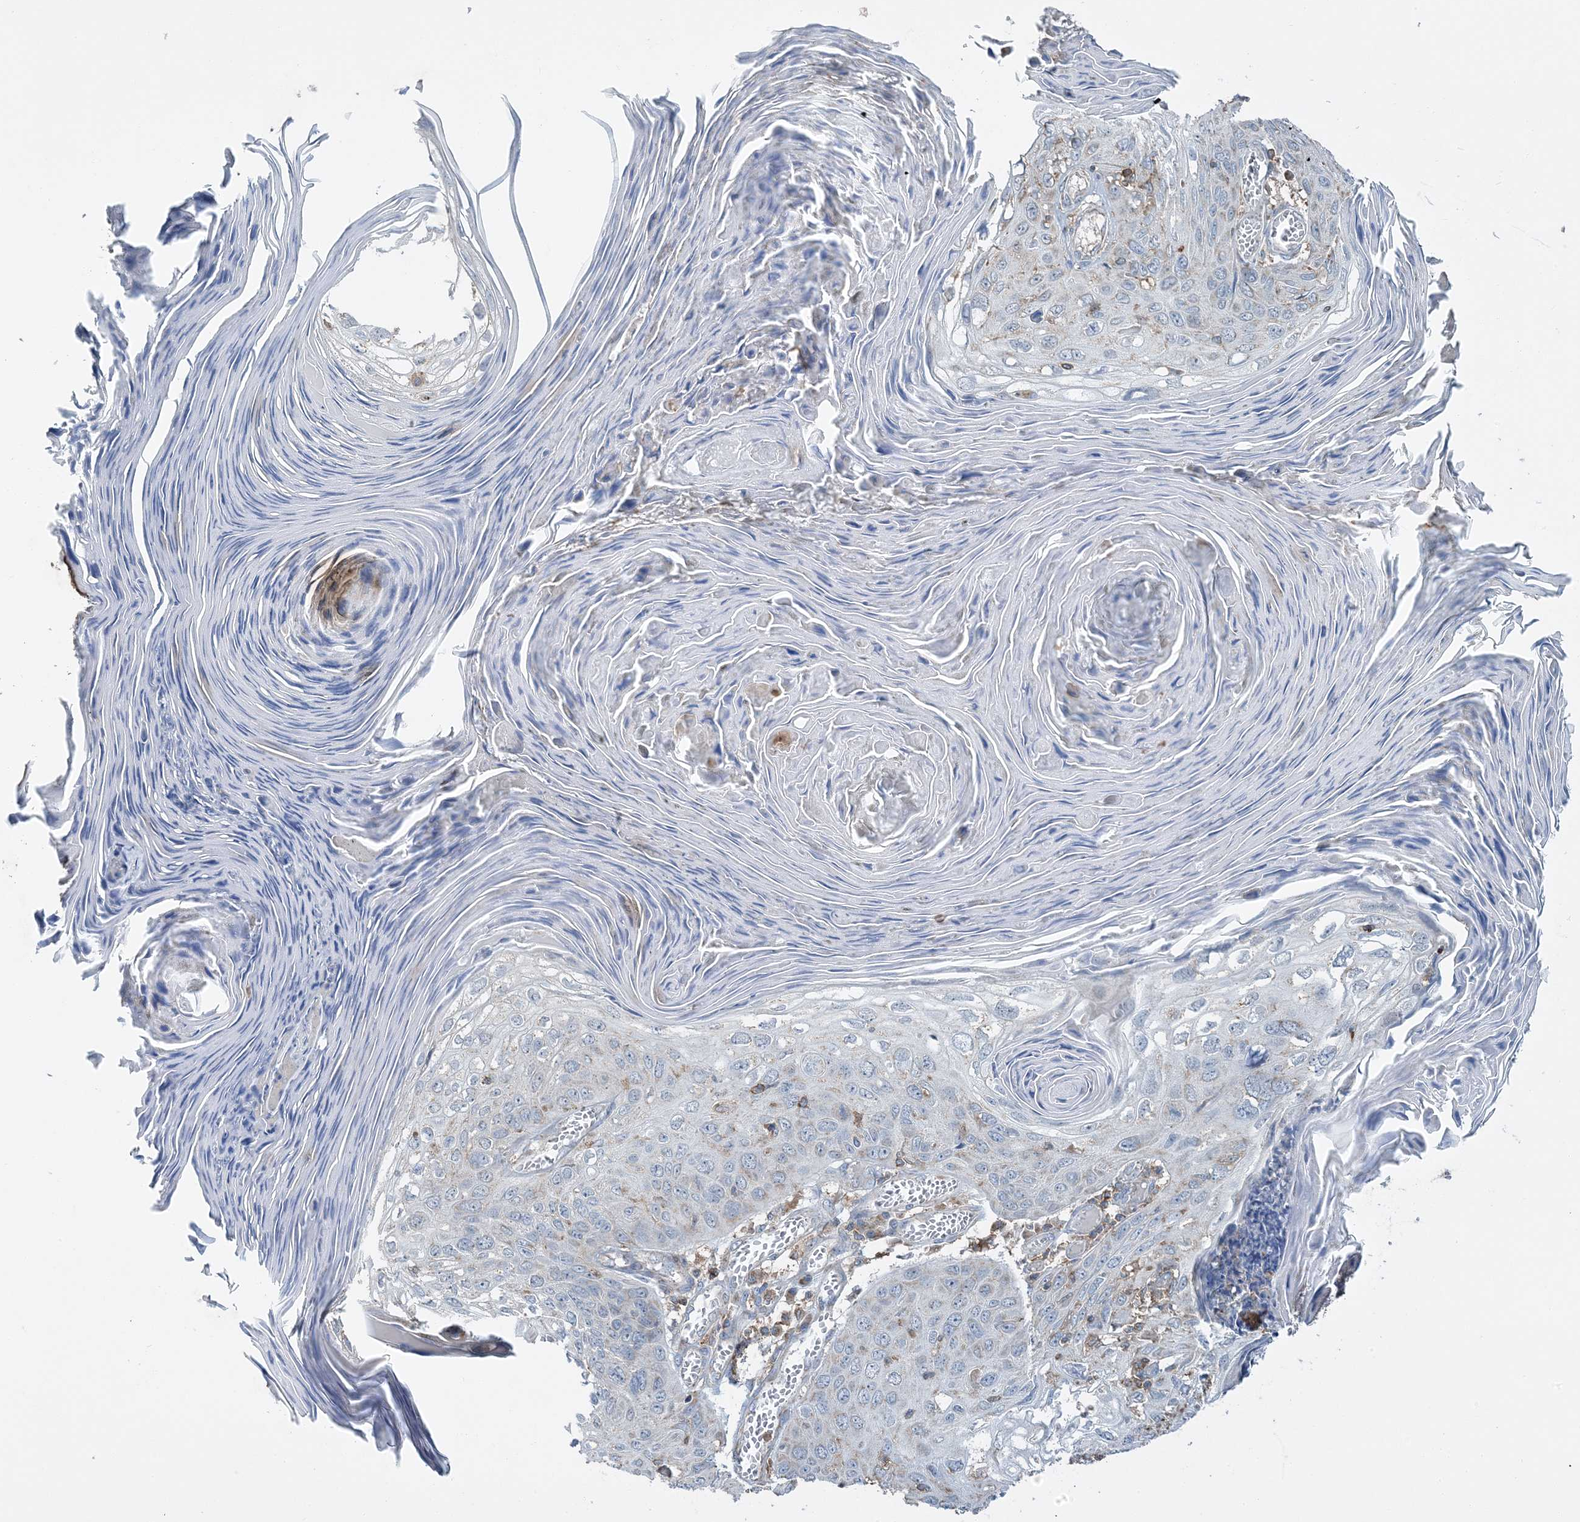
{"staining": {"intensity": "weak", "quantity": "<25%", "location": "cytoplasmic/membranous"}, "tissue": "skin cancer", "cell_type": "Tumor cells", "image_type": "cancer", "snomed": [{"axis": "morphology", "description": "Squamous cell carcinoma, NOS"}, {"axis": "topography", "description": "Skin"}], "caption": "Tumor cells are negative for brown protein staining in skin cancer (squamous cell carcinoma).", "gene": "TMLHE", "patient": {"sex": "female", "age": 90}}